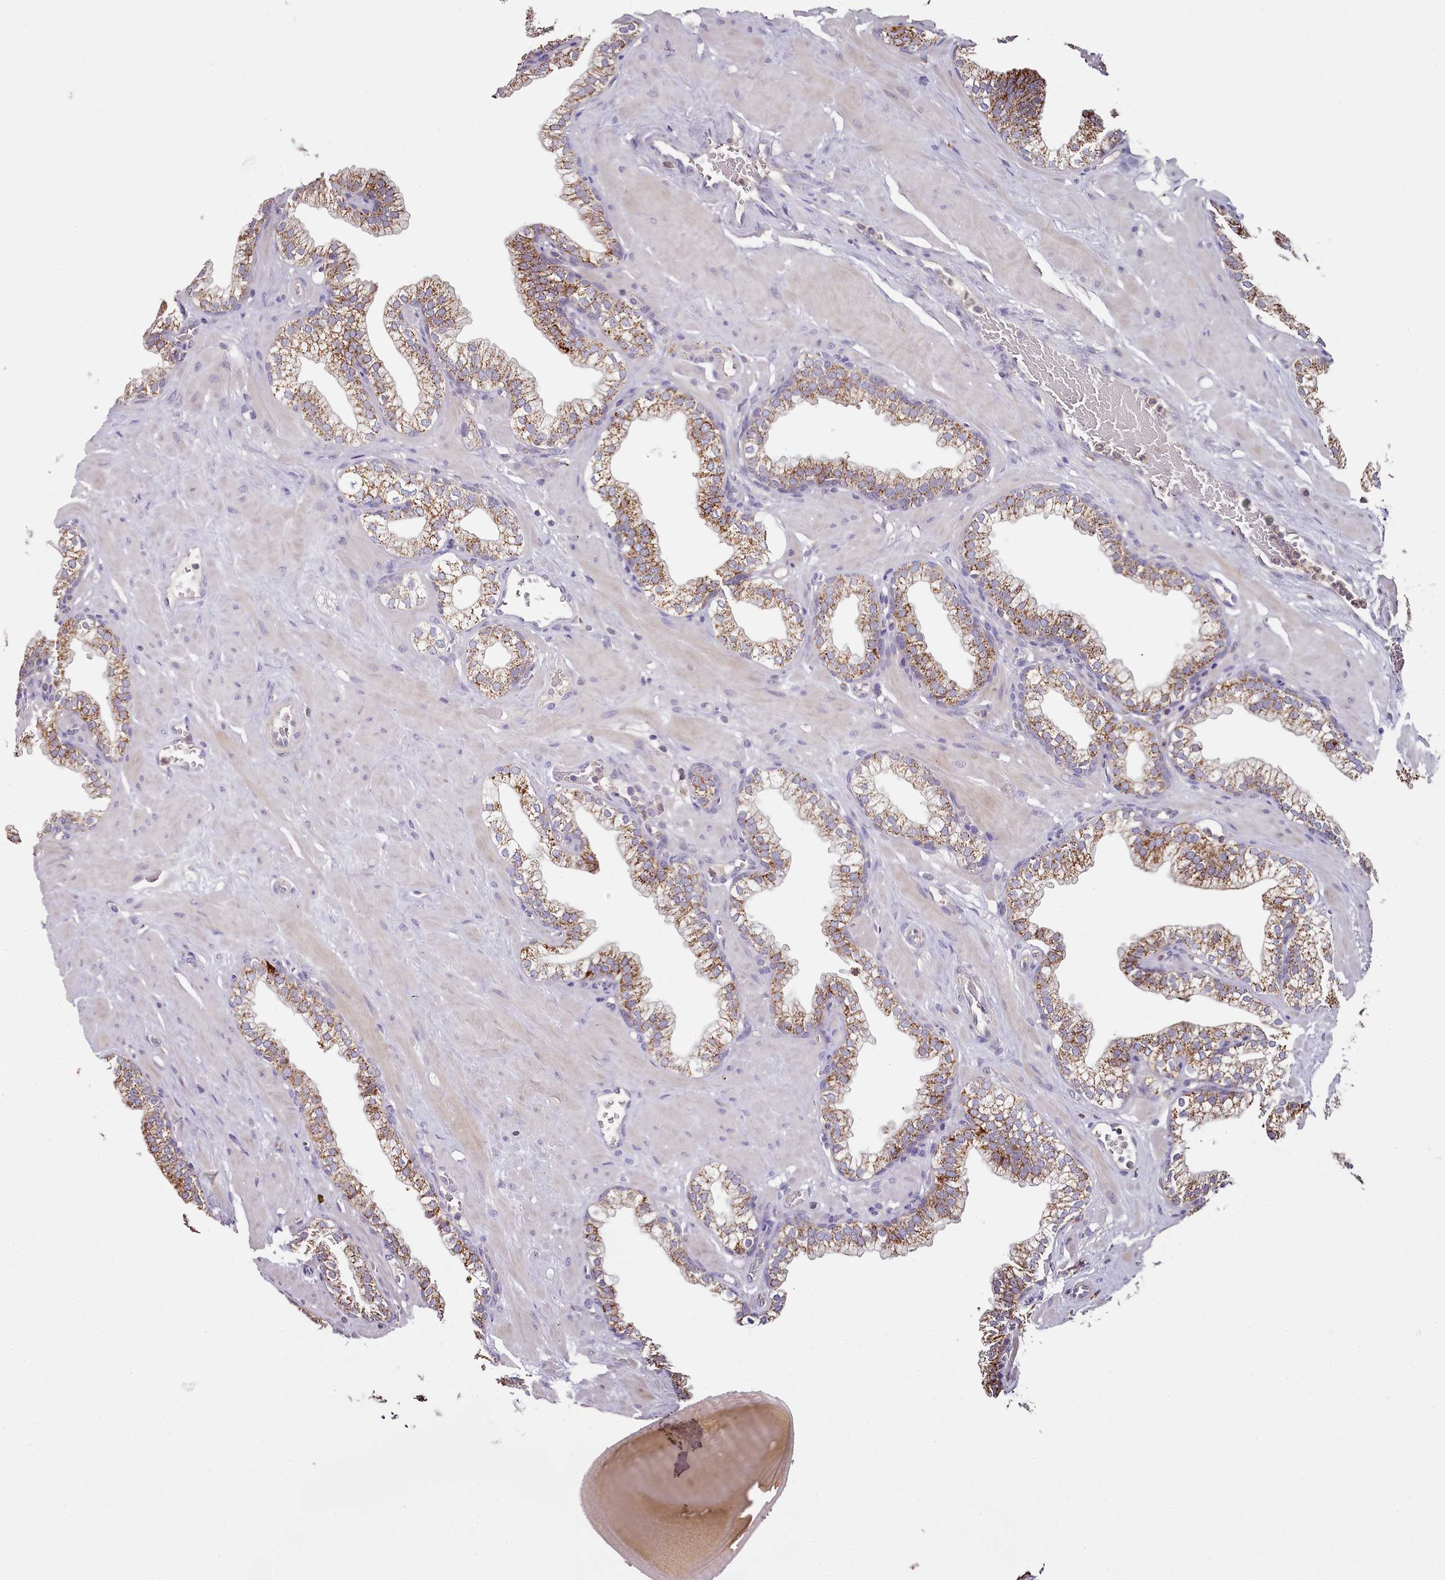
{"staining": {"intensity": "moderate", "quantity": ">75%", "location": "cytoplasmic/membranous"}, "tissue": "prostate", "cell_type": "Glandular cells", "image_type": "normal", "snomed": [{"axis": "morphology", "description": "Normal tissue, NOS"}, {"axis": "morphology", "description": "Urothelial carcinoma, Low grade"}, {"axis": "topography", "description": "Urinary bladder"}, {"axis": "topography", "description": "Prostate"}], "caption": "The immunohistochemical stain highlights moderate cytoplasmic/membranous positivity in glandular cells of unremarkable prostate.", "gene": "ACSS1", "patient": {"sex": "male", "age": 60}}